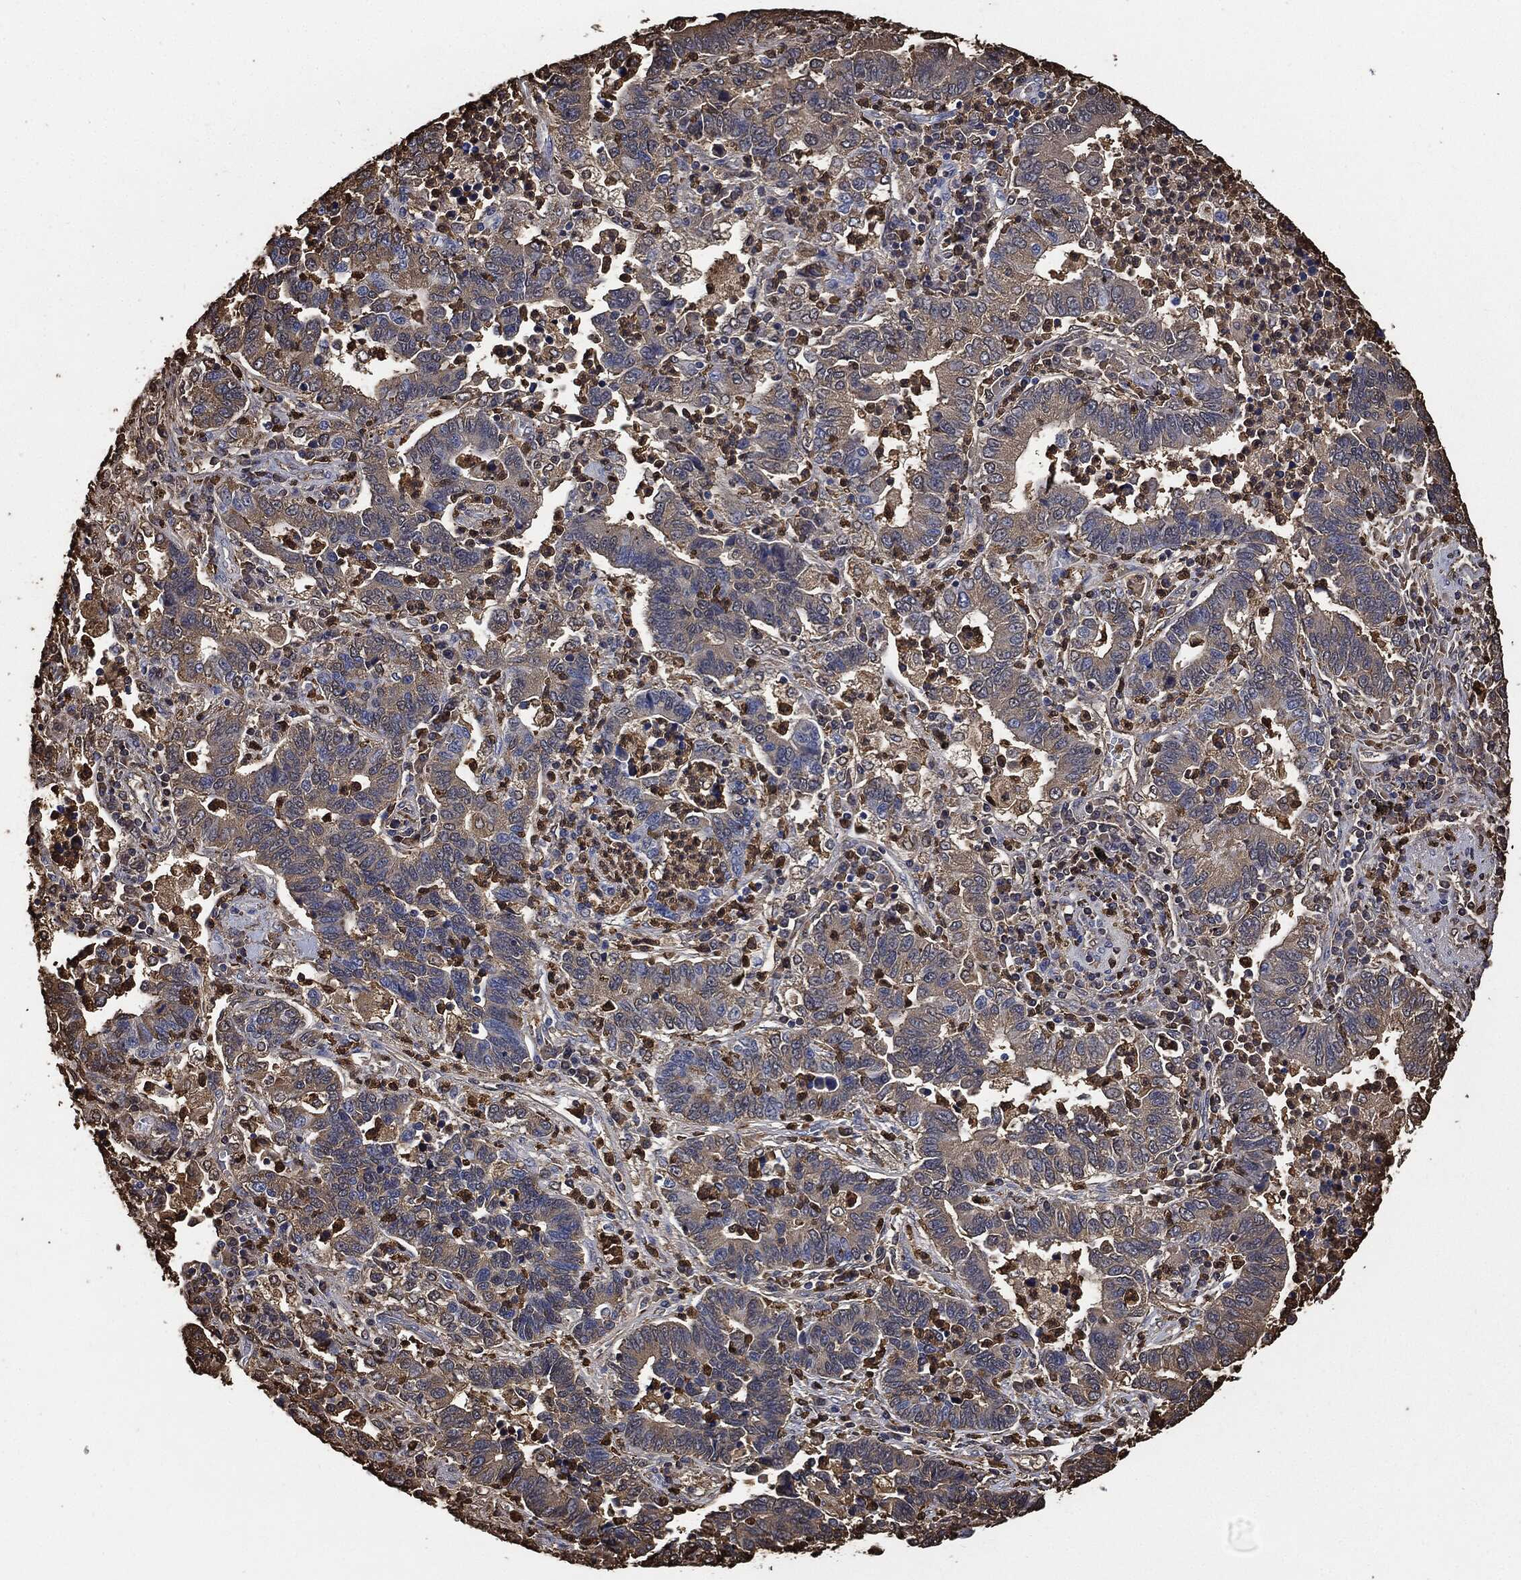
{"staining": {"intensity": "weak", "quantity": "25%-75%", "location": "cytoplasmic/membranous"}, "tissue": "lung cancer", "cell_type": "Tumor cells", "image_type": "cancer", "snomed": [{"axis": "morphology", "description": "Adenocarcinoma, NOS"}, {"axis": "topography", "description": "Lung"}], "caption": "Tumor cells demonstrate low levels of weak cytoplasmic/membranous positivity in about 25%-75% of cells in human adenocarcinoma (lung).", "gene": "S100A9", "patient": {"sex": "female", "age": 57}}